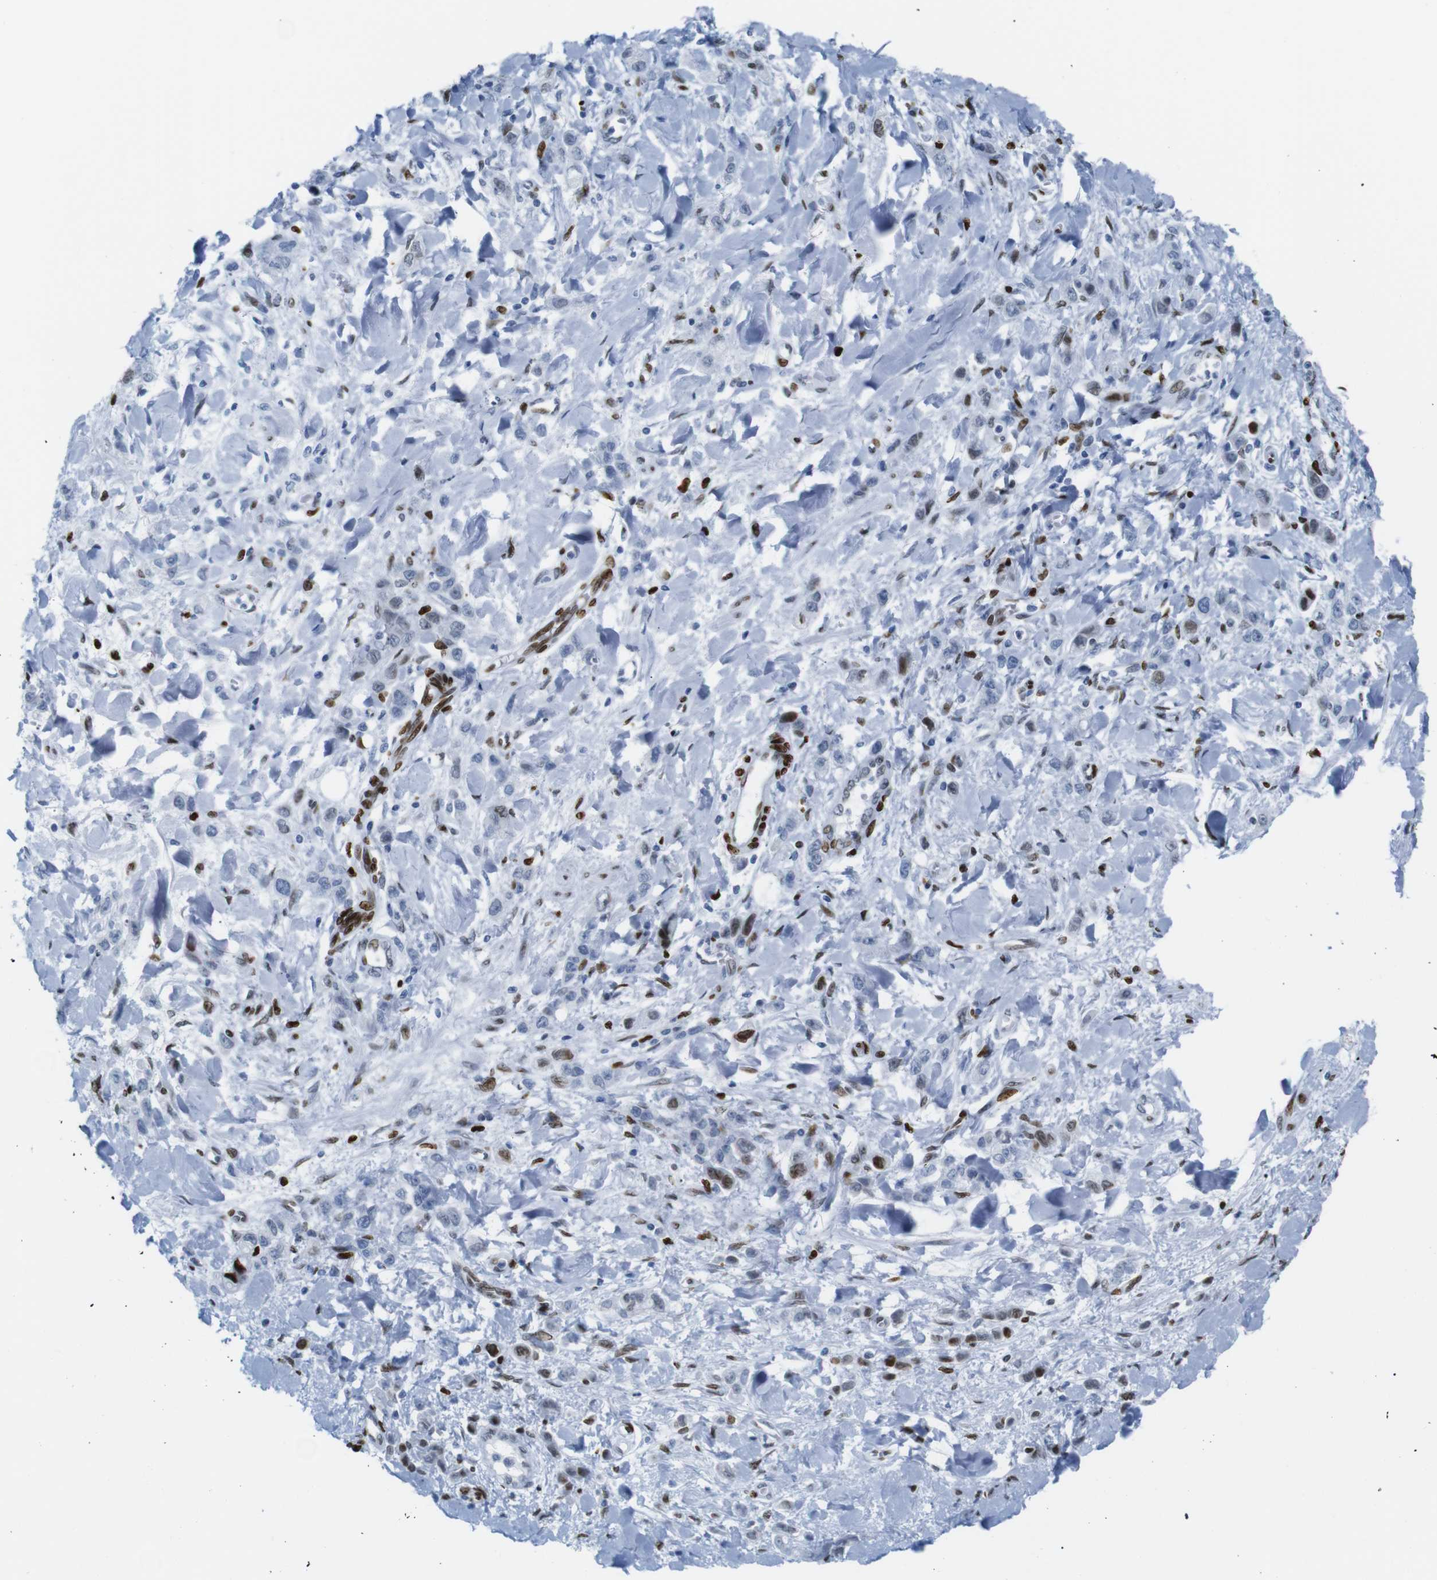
{"staining": {"intensity": "strong", "quantity": ">75%", "location": "nuclear"}, "tissue": "stomach cancer", "cell_type": "Tumor cells", "image_type": "cancer", "snomed": [{"axis": "morphology", "description": "Normal tissue, NOS"}, {"axis": "morphology", "description": "Adenocarcinoma, NOS"}, {"axis": "topography", "description": "Stomach"}], "caption": "The image reveals immunohistochemical staining of stomach cancer (adenocarcinoma). There is strong nuclear positivity is seen in approximately >75% of tumor cells.", "gene": "NPIPB15", "patient": {"sex": "male", "age": 82}}